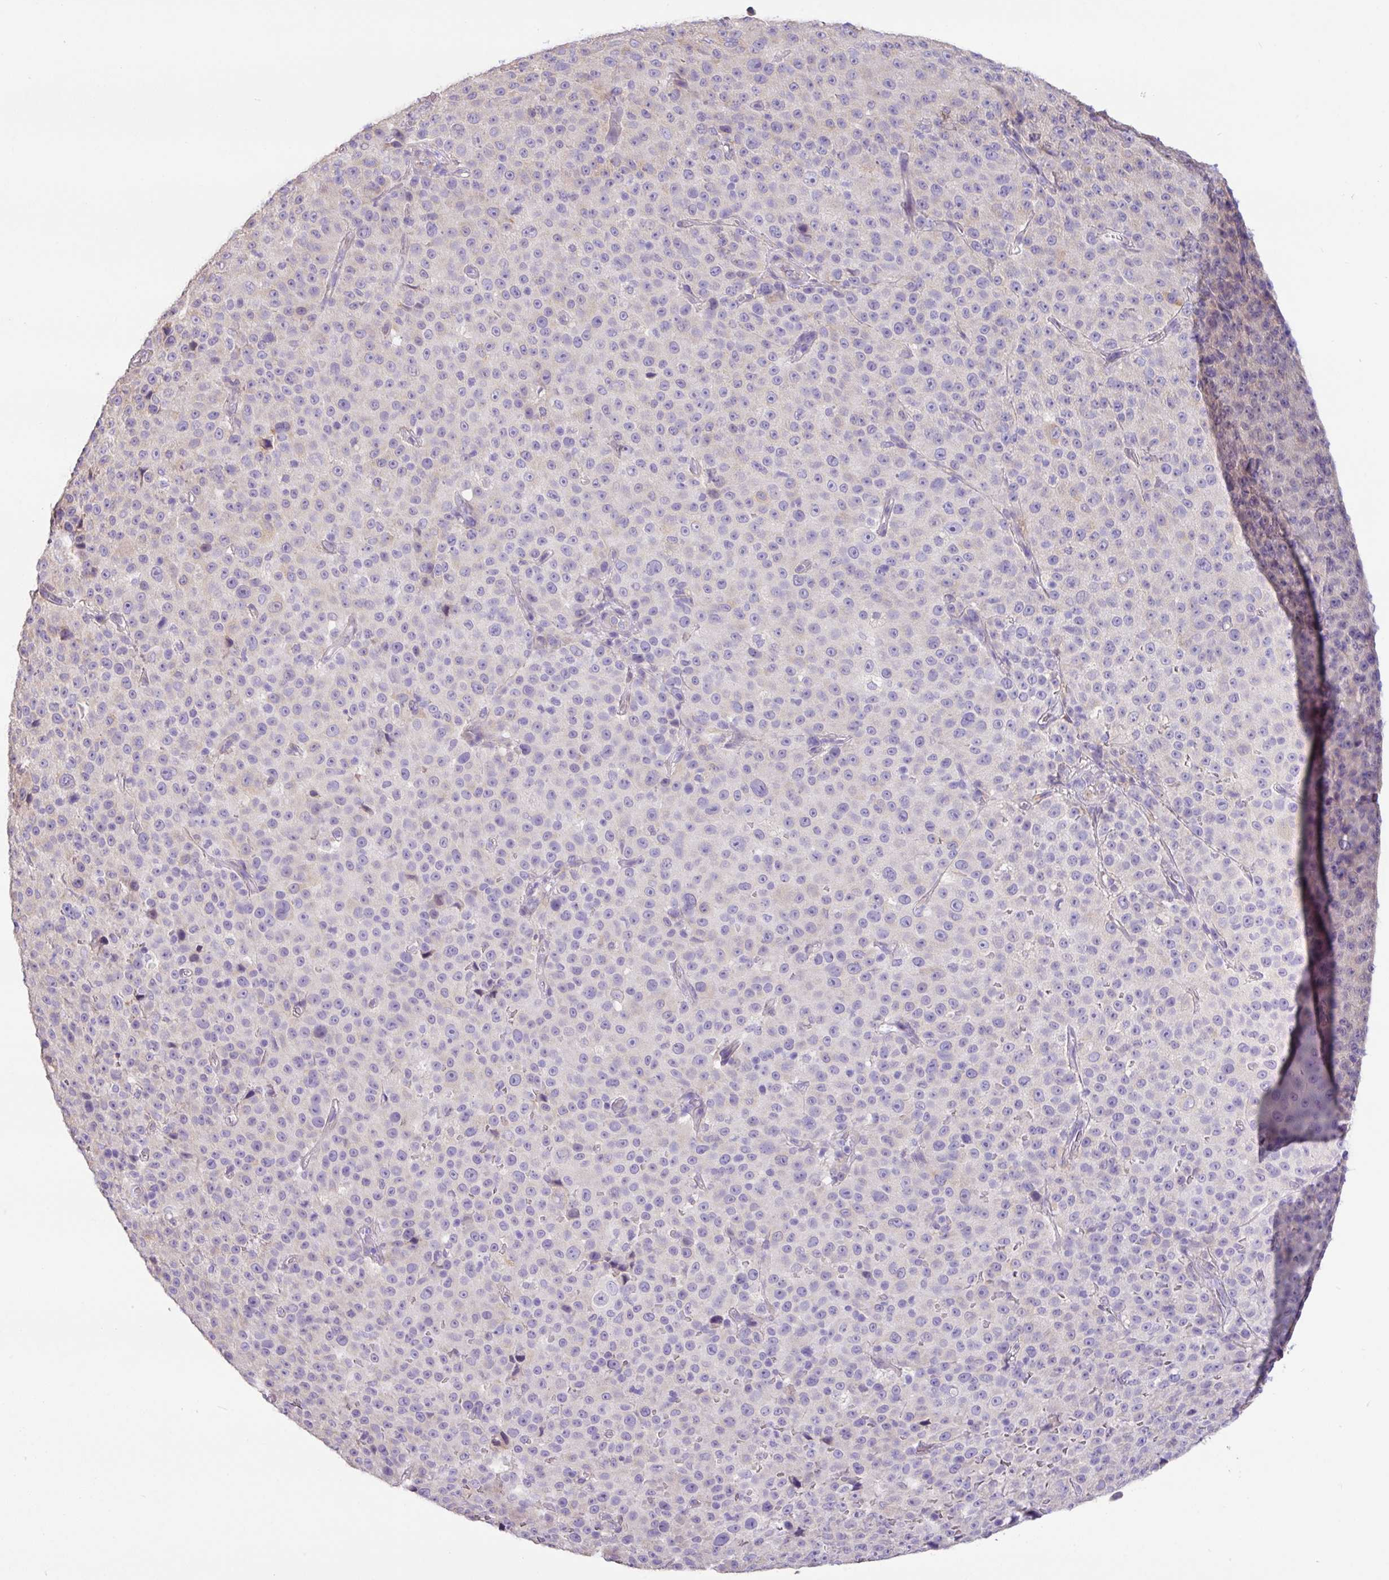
{"staining": {"intensity": "negative", "quantity": "none", "location": "none"}, "tissue": "melanoma", "cell_type": "Tumor cells", "image_type": "cancer", "snomed": [{"axis": "morphology", "description": "Malignant melanoma, Metastatic site"}, {"axis": "topography", "description": "Skin"}, {"axis": "topography", "description": "Lymph node"}], "caption": "A photomicrograph of malignant melanoma (metastatic site) stained for a protein displays no brown staining in tumor cells.", "gene": "ZG16", "patient": {"sex": "male", "age": 66}}